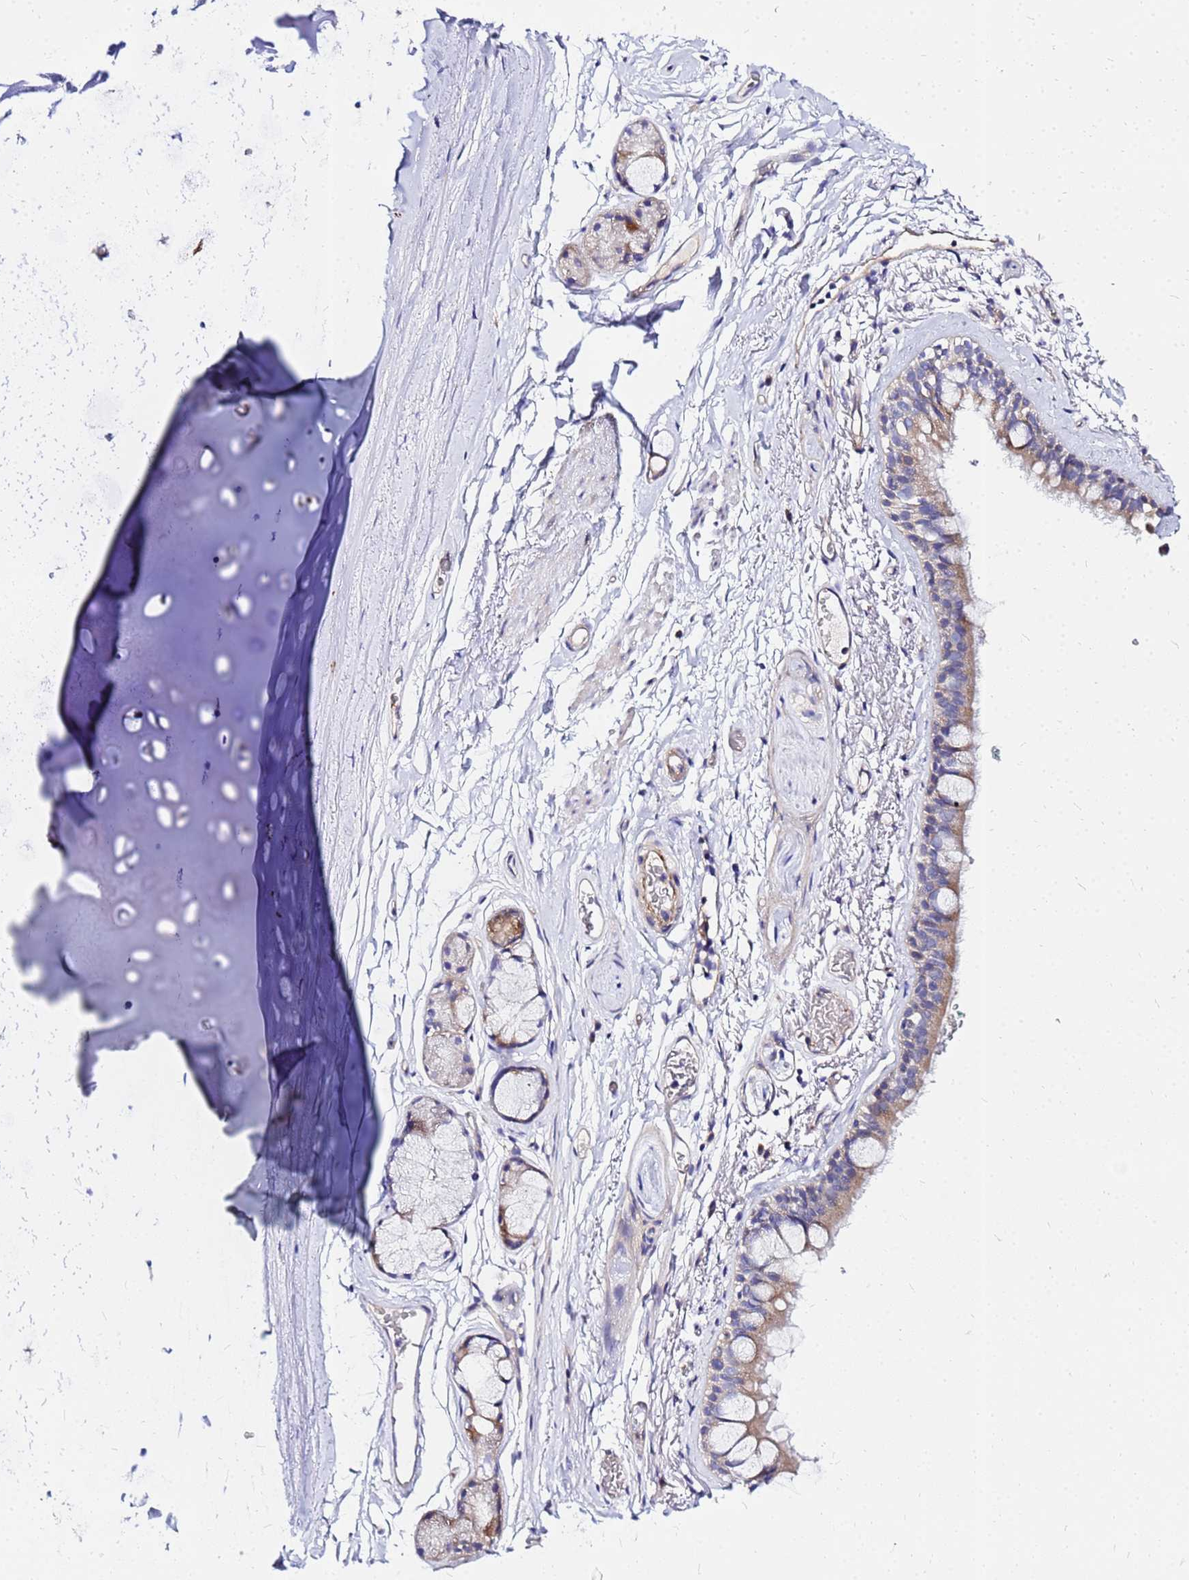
{"staining": {"intensity": "negative", "quantity": "none", "location": "none"}, "tissue": "adipose tissue", "cell_type": "Adipocytes", "image_type": "normal", "snomed": [{"axis": "morphology", "description": "Normal tissue, NOS"}, {"axis": "topography", "description": "Lymph node"}, {"axis": "topography", "description": "Bronchus"}], "caption": "Adipose tissue stained for a protein using immunohistochemistry reveals no expression adipocytes.", "gene": "HERC5", "patient": {"sex": "male", "age": 63}}